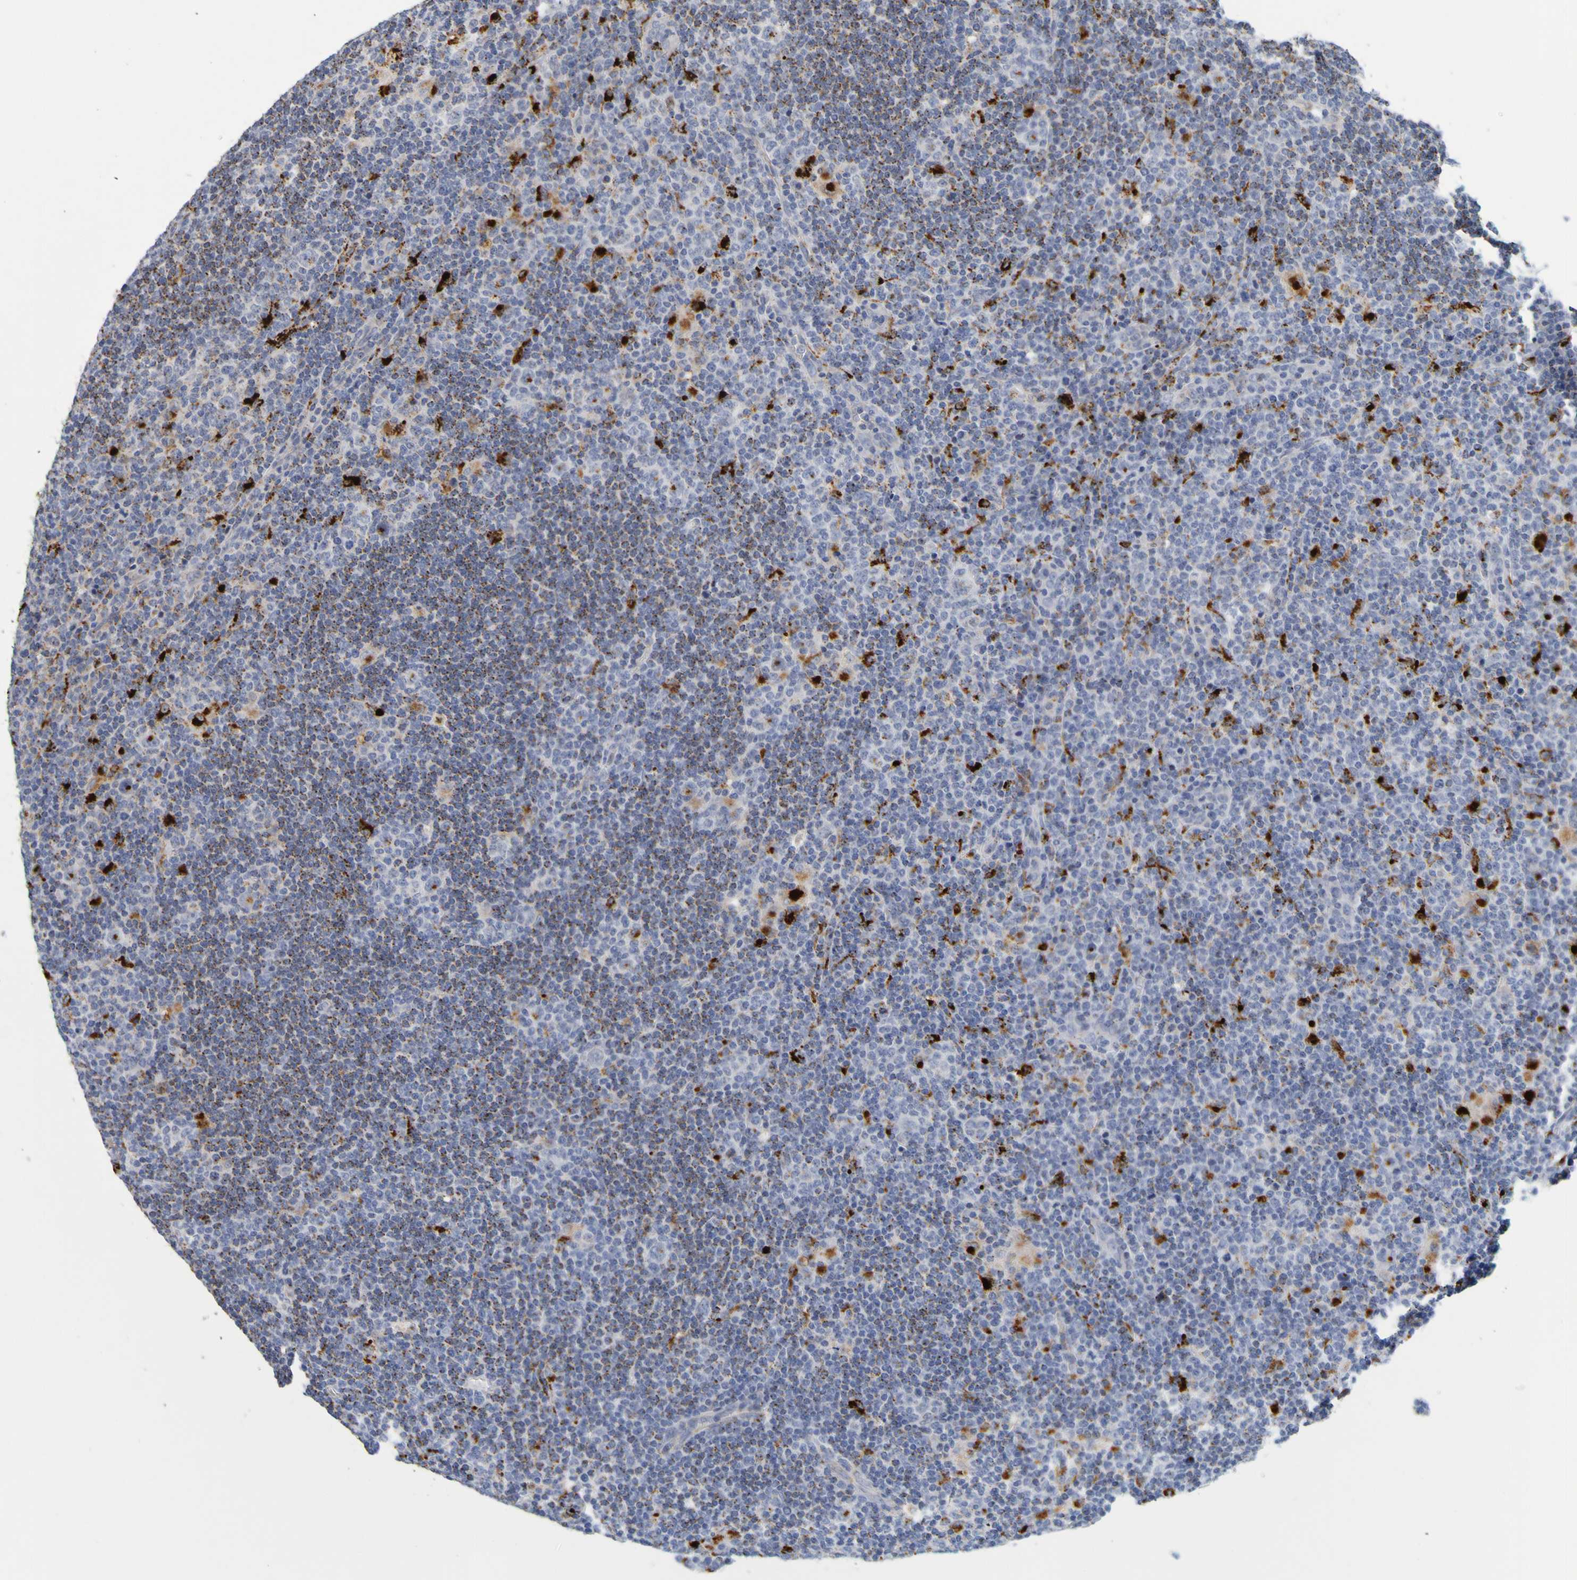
{"staining": {"intensity": "moderate", "quantity": "<25%", "location": "cytoplasmic/membranous"}, "tissue": "lymphoma", "cell_type": "Tumor cells", "image_type": "cancer", "snomed": [{"axis": "morphology", "description": "Hodgkin's disease, NOS"}, {"axis": "topography", "description": "Lymph node"}], "caption": "Hodgkin's disease stained with DAB immunohistochemistry reveals low levels of moderate cytoplasmic/membranous positivity in about <25% of tumor cells.", "gene": "TPH1", "patient": {"sex": "female", "age": 57}}